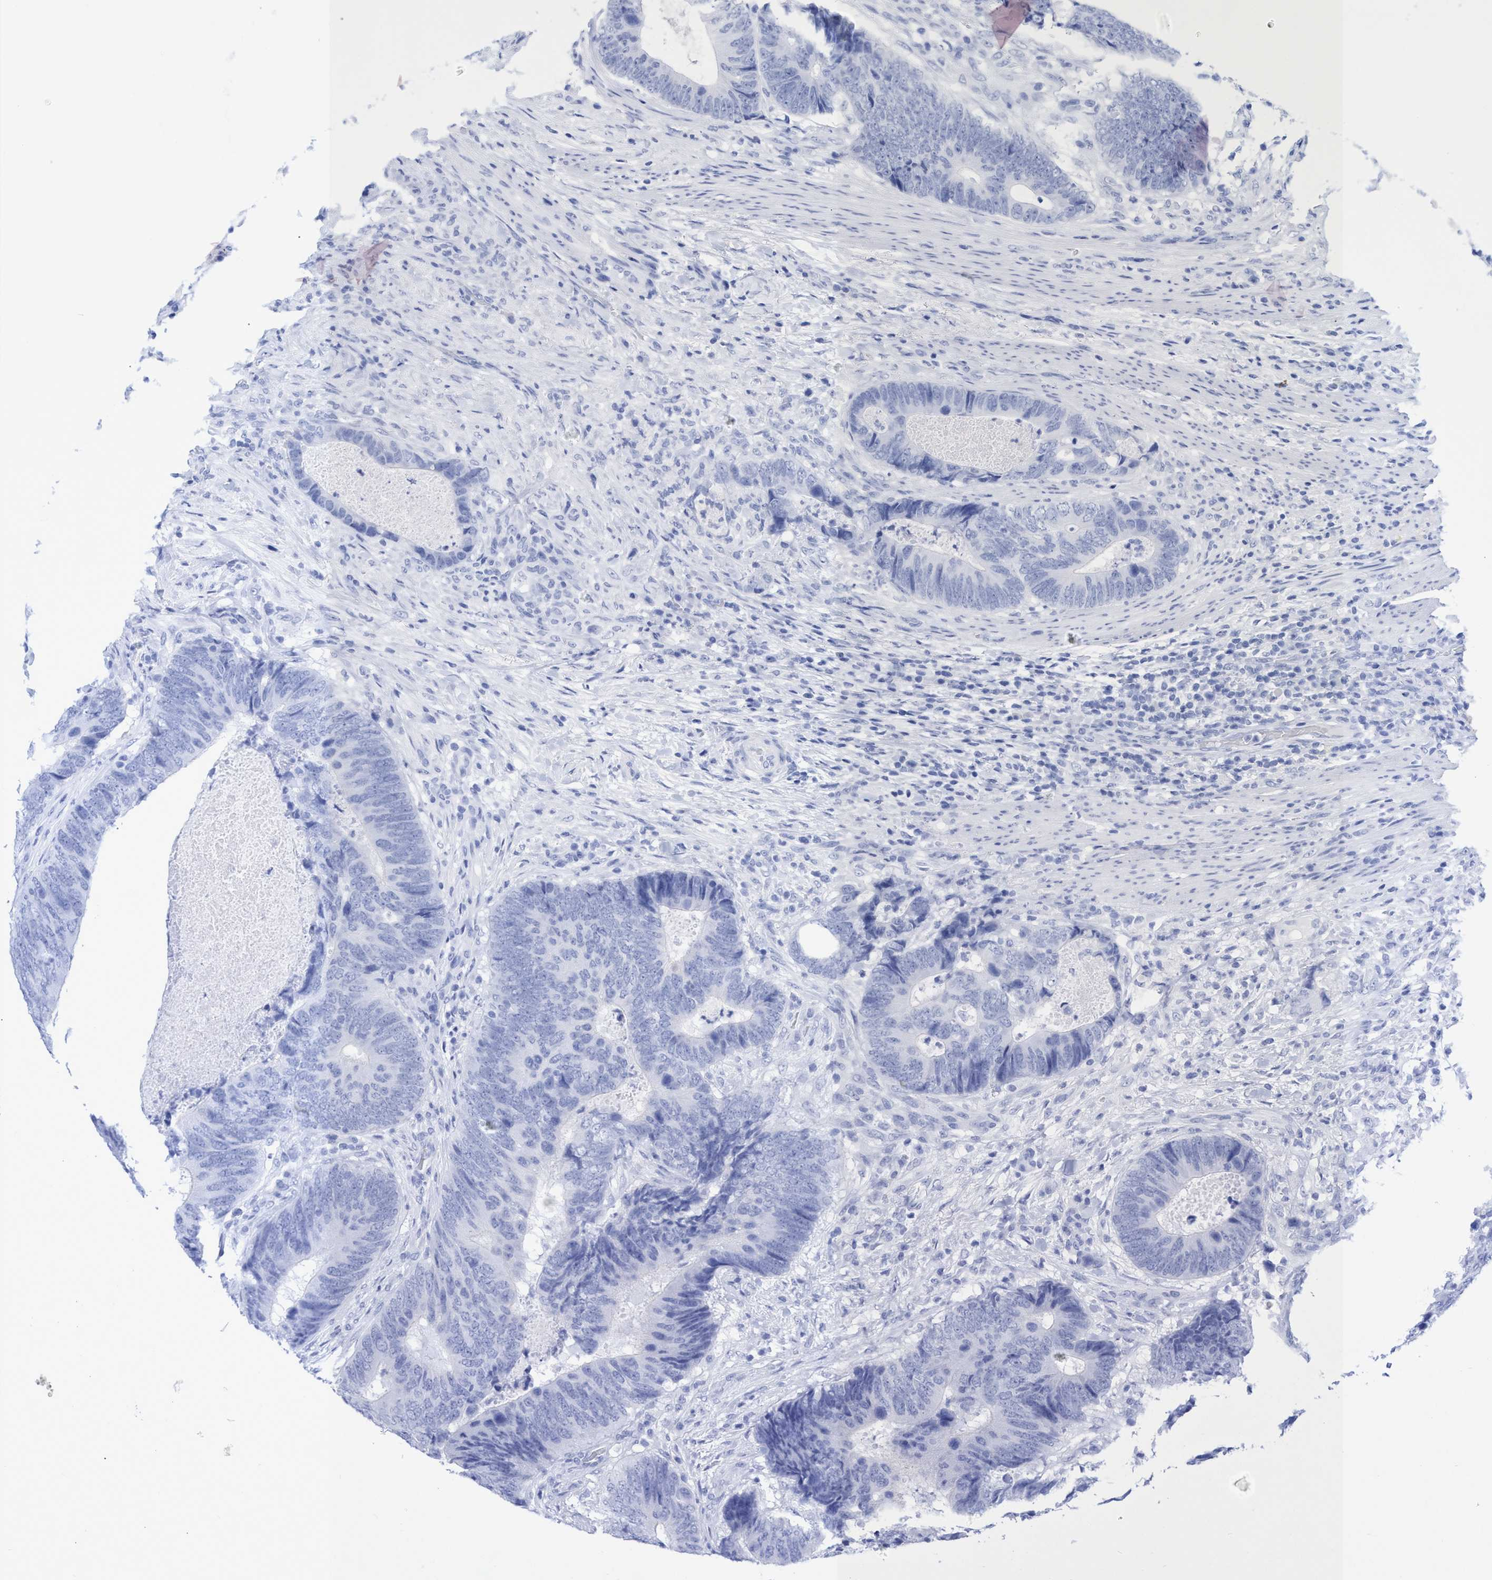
{"staining": {"intensity": "negative", "quantity": "none", "location": "none"}, "tissue": "colorectal cancer", "cell_type": "Tumor cells", "image_type": "cancer", "snomed": [{"axis": "morphology", "description": "Adenocarcinoma, NOS"}, {"axis": "topography", "description": "Colon"}], "caption": "This is an immunohistochemistry (IHC) photomicrograph of colorectal adenocarcinoma. There is no positivity in tumor cells.", "gene": "INSL6", "patient": {"sex": "male", "age": 56}}